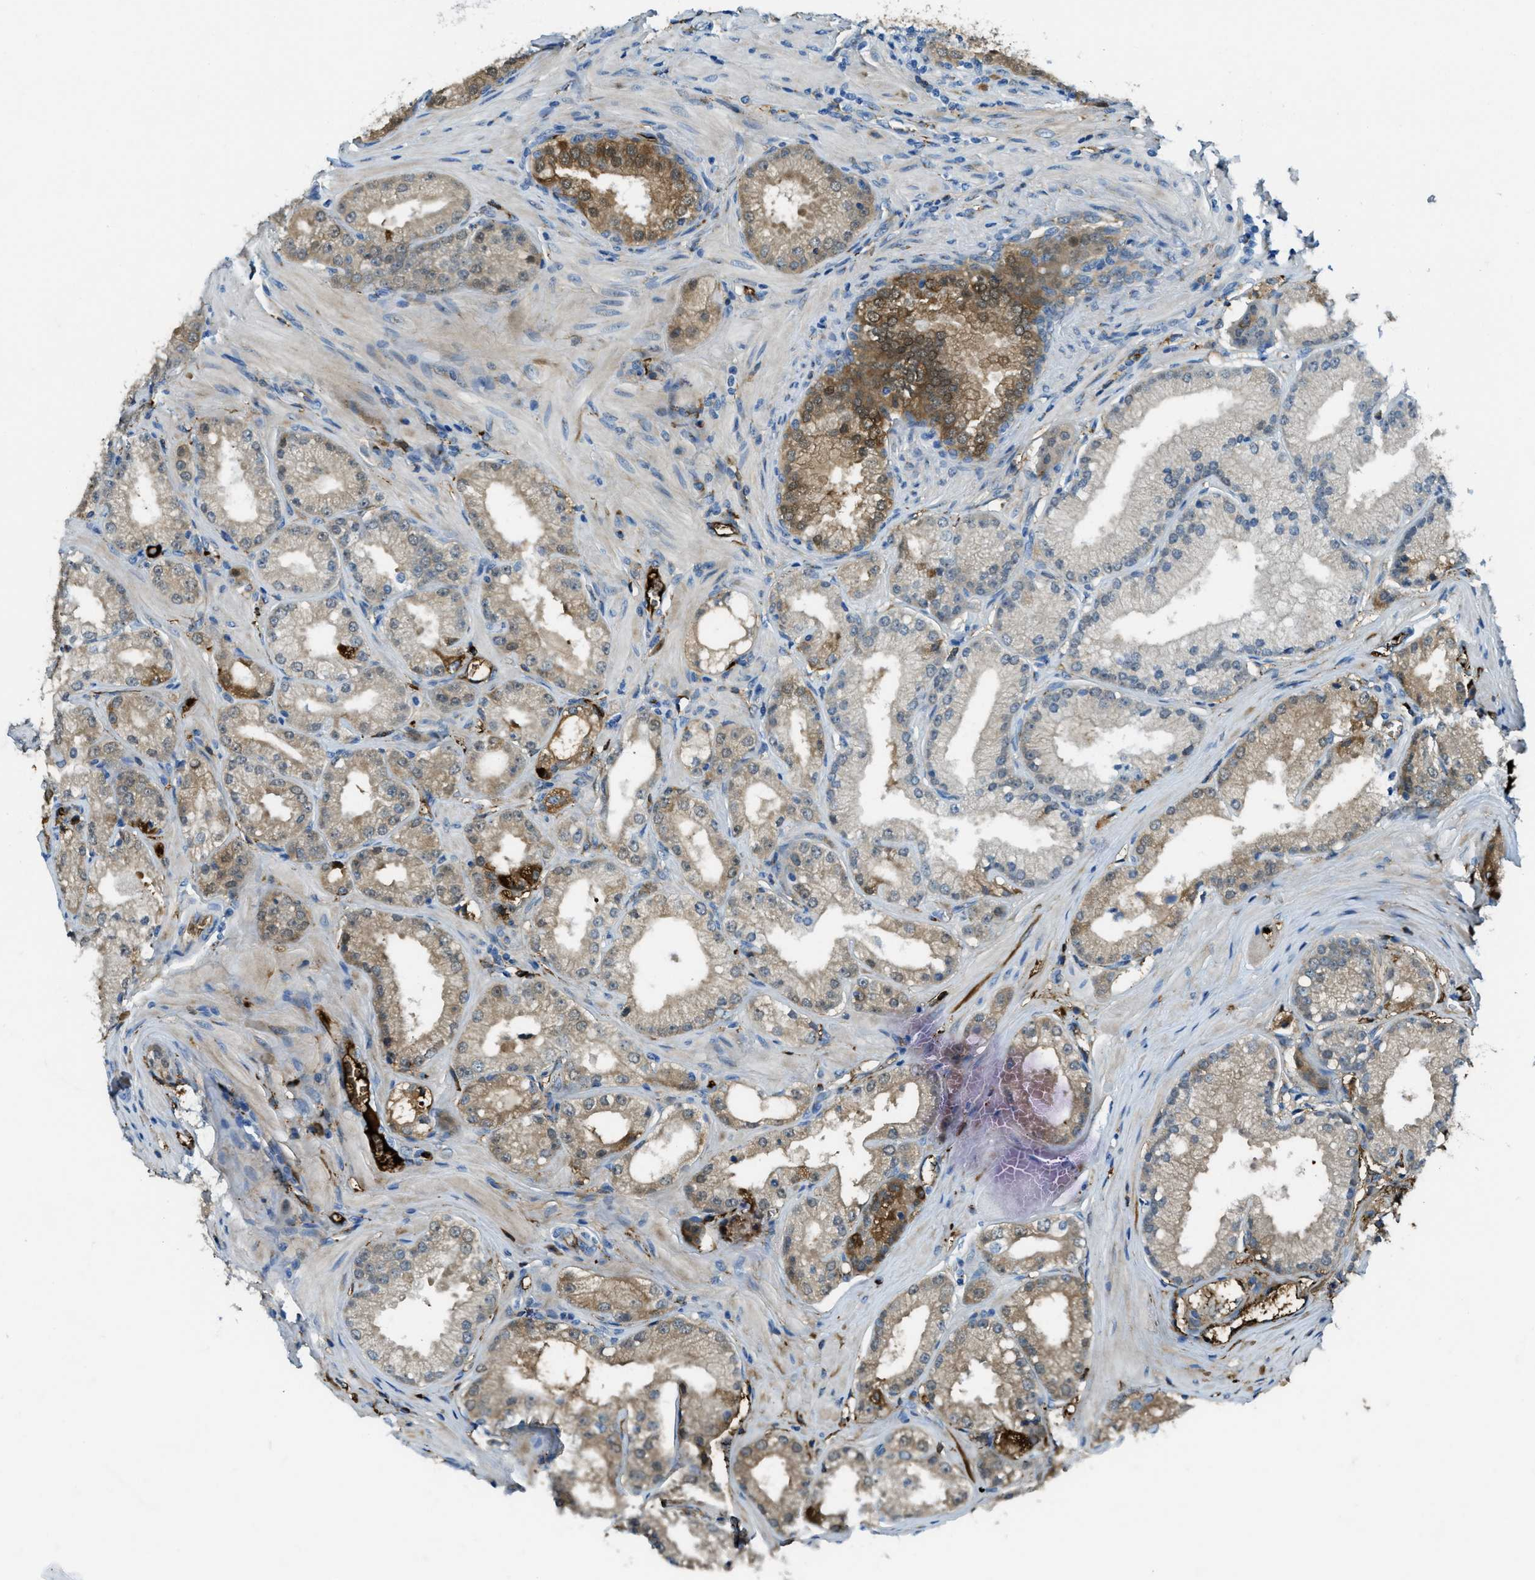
{"staining": {"intensity": "moderate", "quantity": ">75%", "location": "cytoplasmic/membranous"}, "tissue": "prostate cancer", "cell_type": "Tumor cells", "image_type": "cancer", "snomed": [{"axis": "morphology", "description": "Adenocarcinoma, Low grade"}, {"axis": "topography", "description": "Prostate"}], "caption": "Immunohistochemistry (IHC) (DAB) staining of prostate cancer demonstrates moderate cytoplasmic/membranous protein staining in about >75% of tumor cells.", "gene": "TRIM59", "patient": {"sex": "male", "age": 57}}